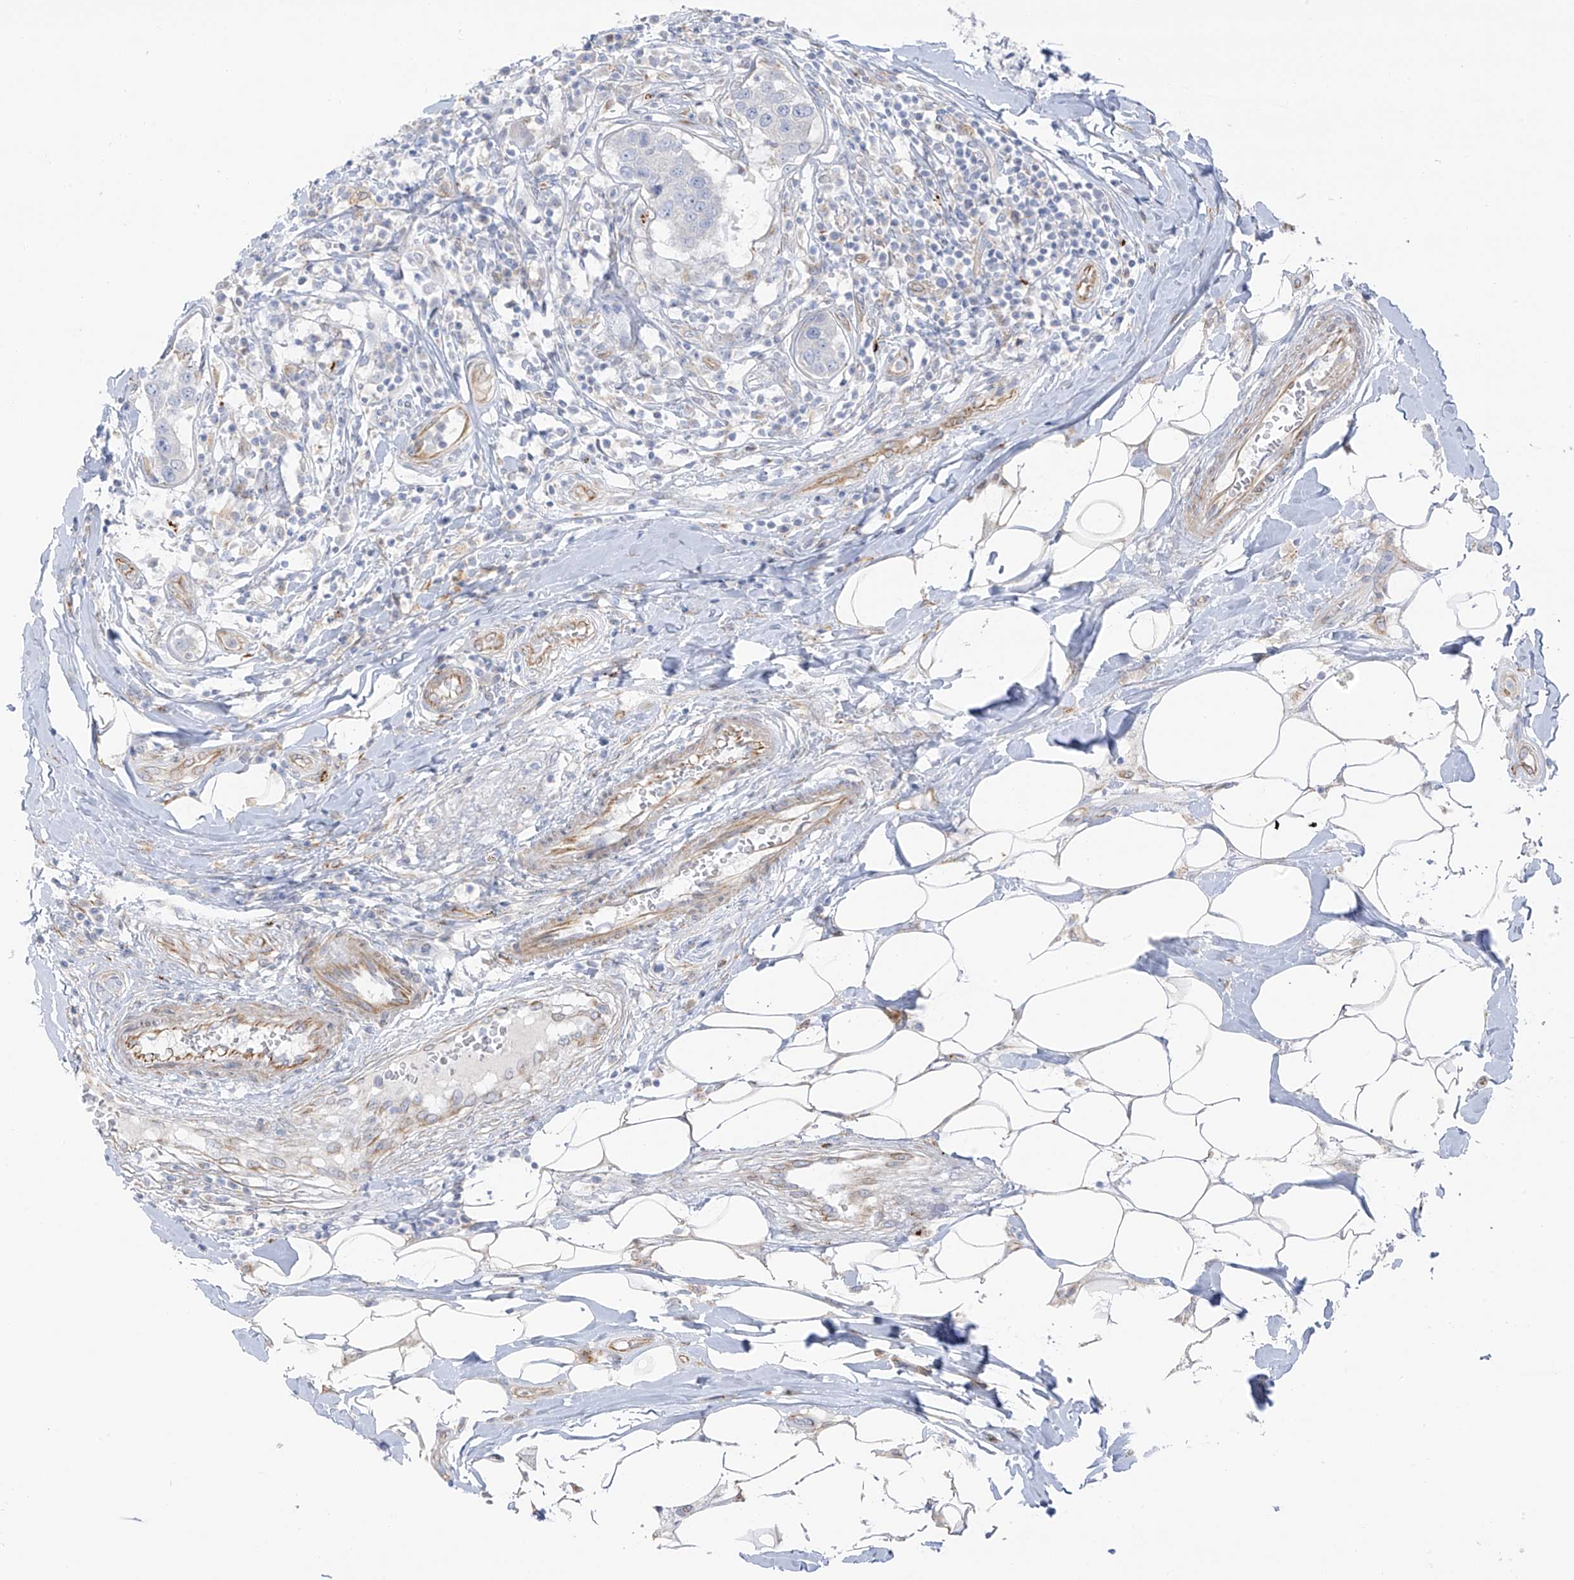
{"staining": {"intensity": "negative", "quantity": "none", "location": "none"}, "tissue": "breast cancer", "cell_type": "Tumor cells", "image_type": "cancer", "snomed": [{"axis": "morphology", "description": "Duct carcinoma"}, {"axis": "topography", "description": "Breast"}], "caption": "Breast infiltrating ductal carcinoma was stained to show a protein in brown. There is no significant positivity in tumor cells.", "gene": "TAL2", "patient": {"sex": "female", "age": 27}}